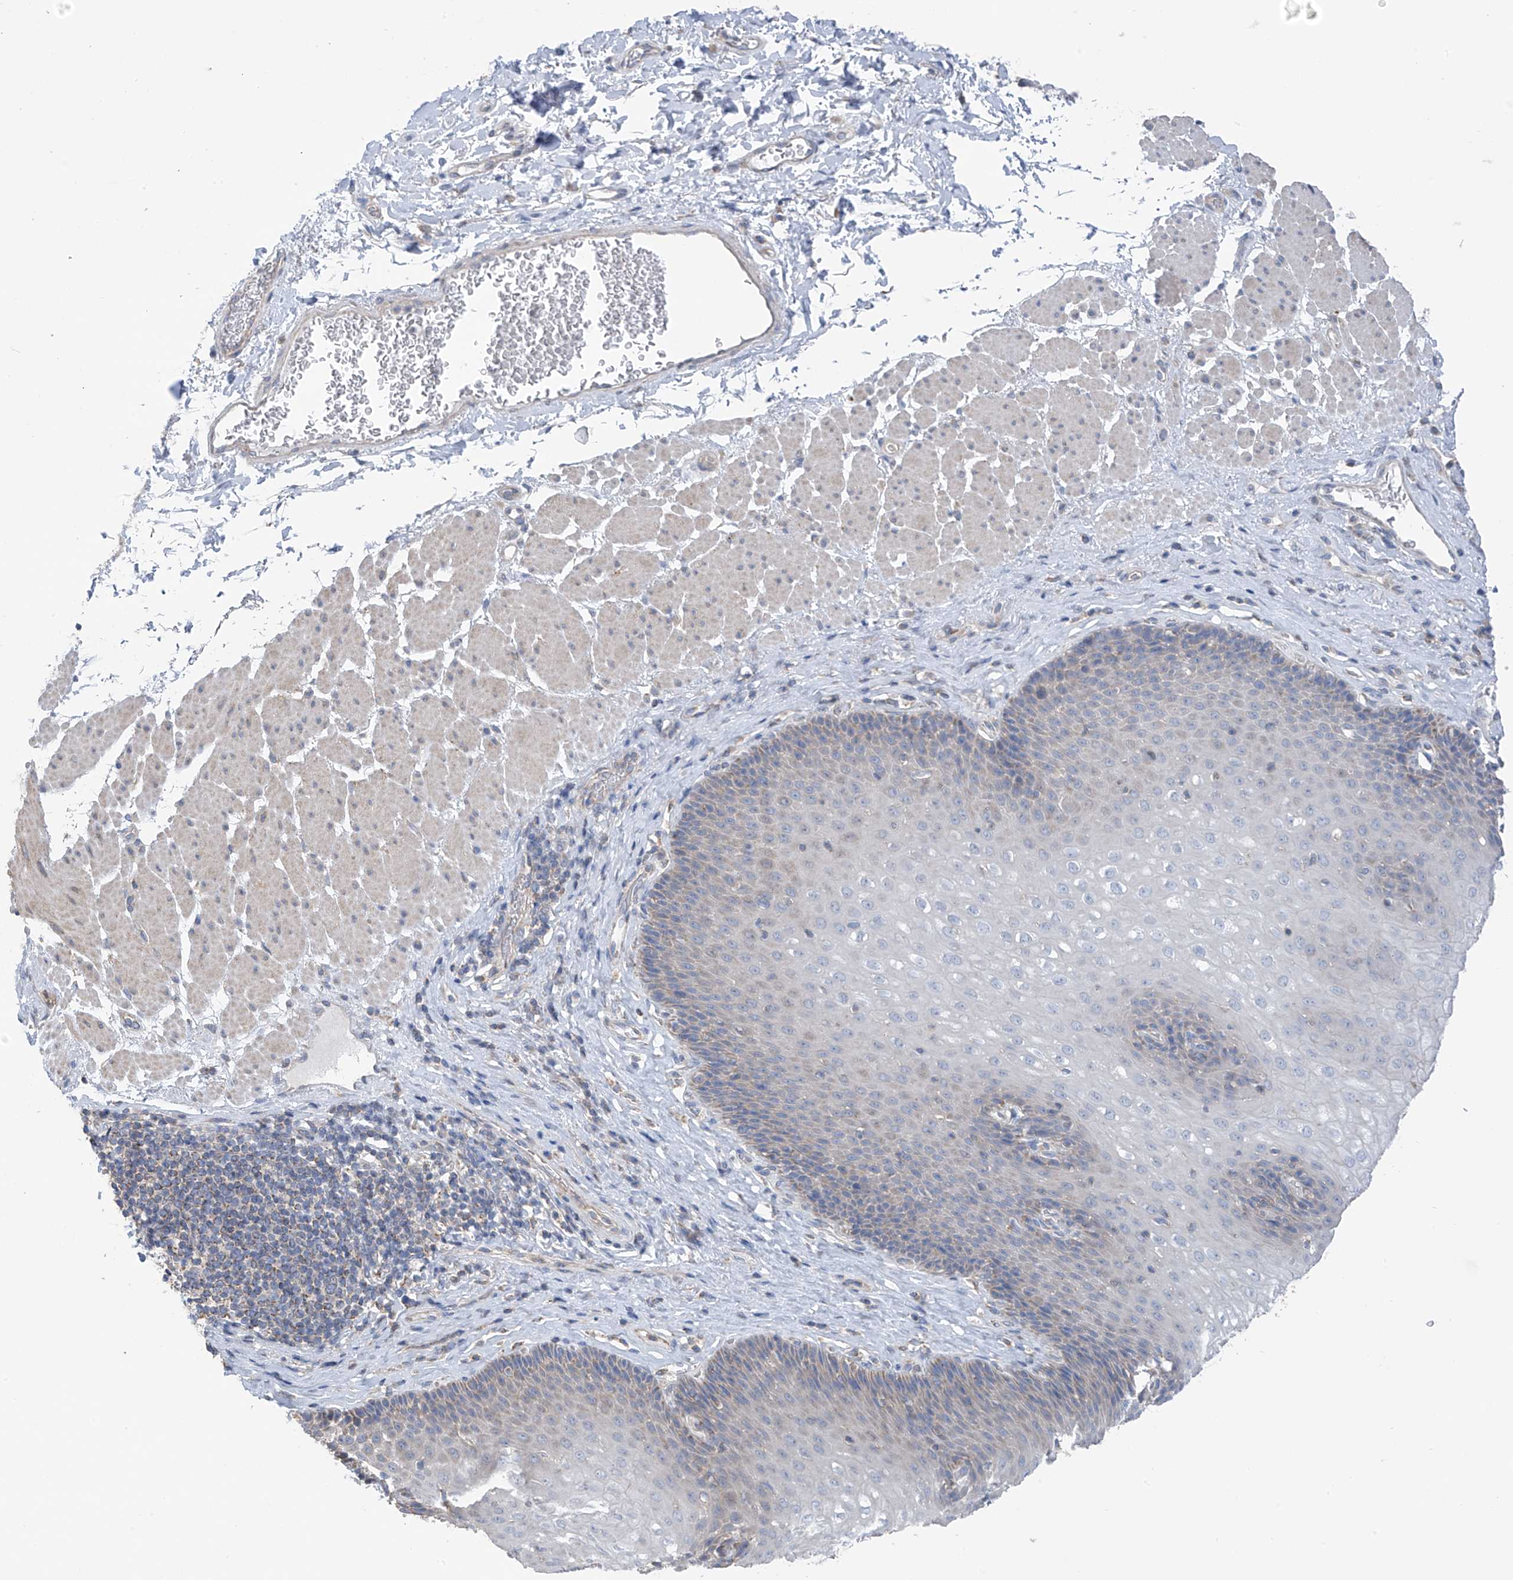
{"staining": {"intensity": "negative", "quantity": "none", "location": "none"}, "tissue": "esophagus", "cell_type": "Squamous epithelial cells", "image_type": "normal", "snomed": [{"axis": "morphology", "description": "Normal tissue, NOS"}, {"axis": "topography", "description": "Esophagus"}], "caption": "Immunohistochemistry (IHC) micrograph of benign human esophagus stained for a protein (brown), which shows no staining in squamous epithelial cells. Brightfield microscopy of immunohistochemistry stained with DAB (brown) and hematoxylin (blue), captured at high magnification.", "gene": "SYN3", "patient": {"sex": "female", "age": 66}}